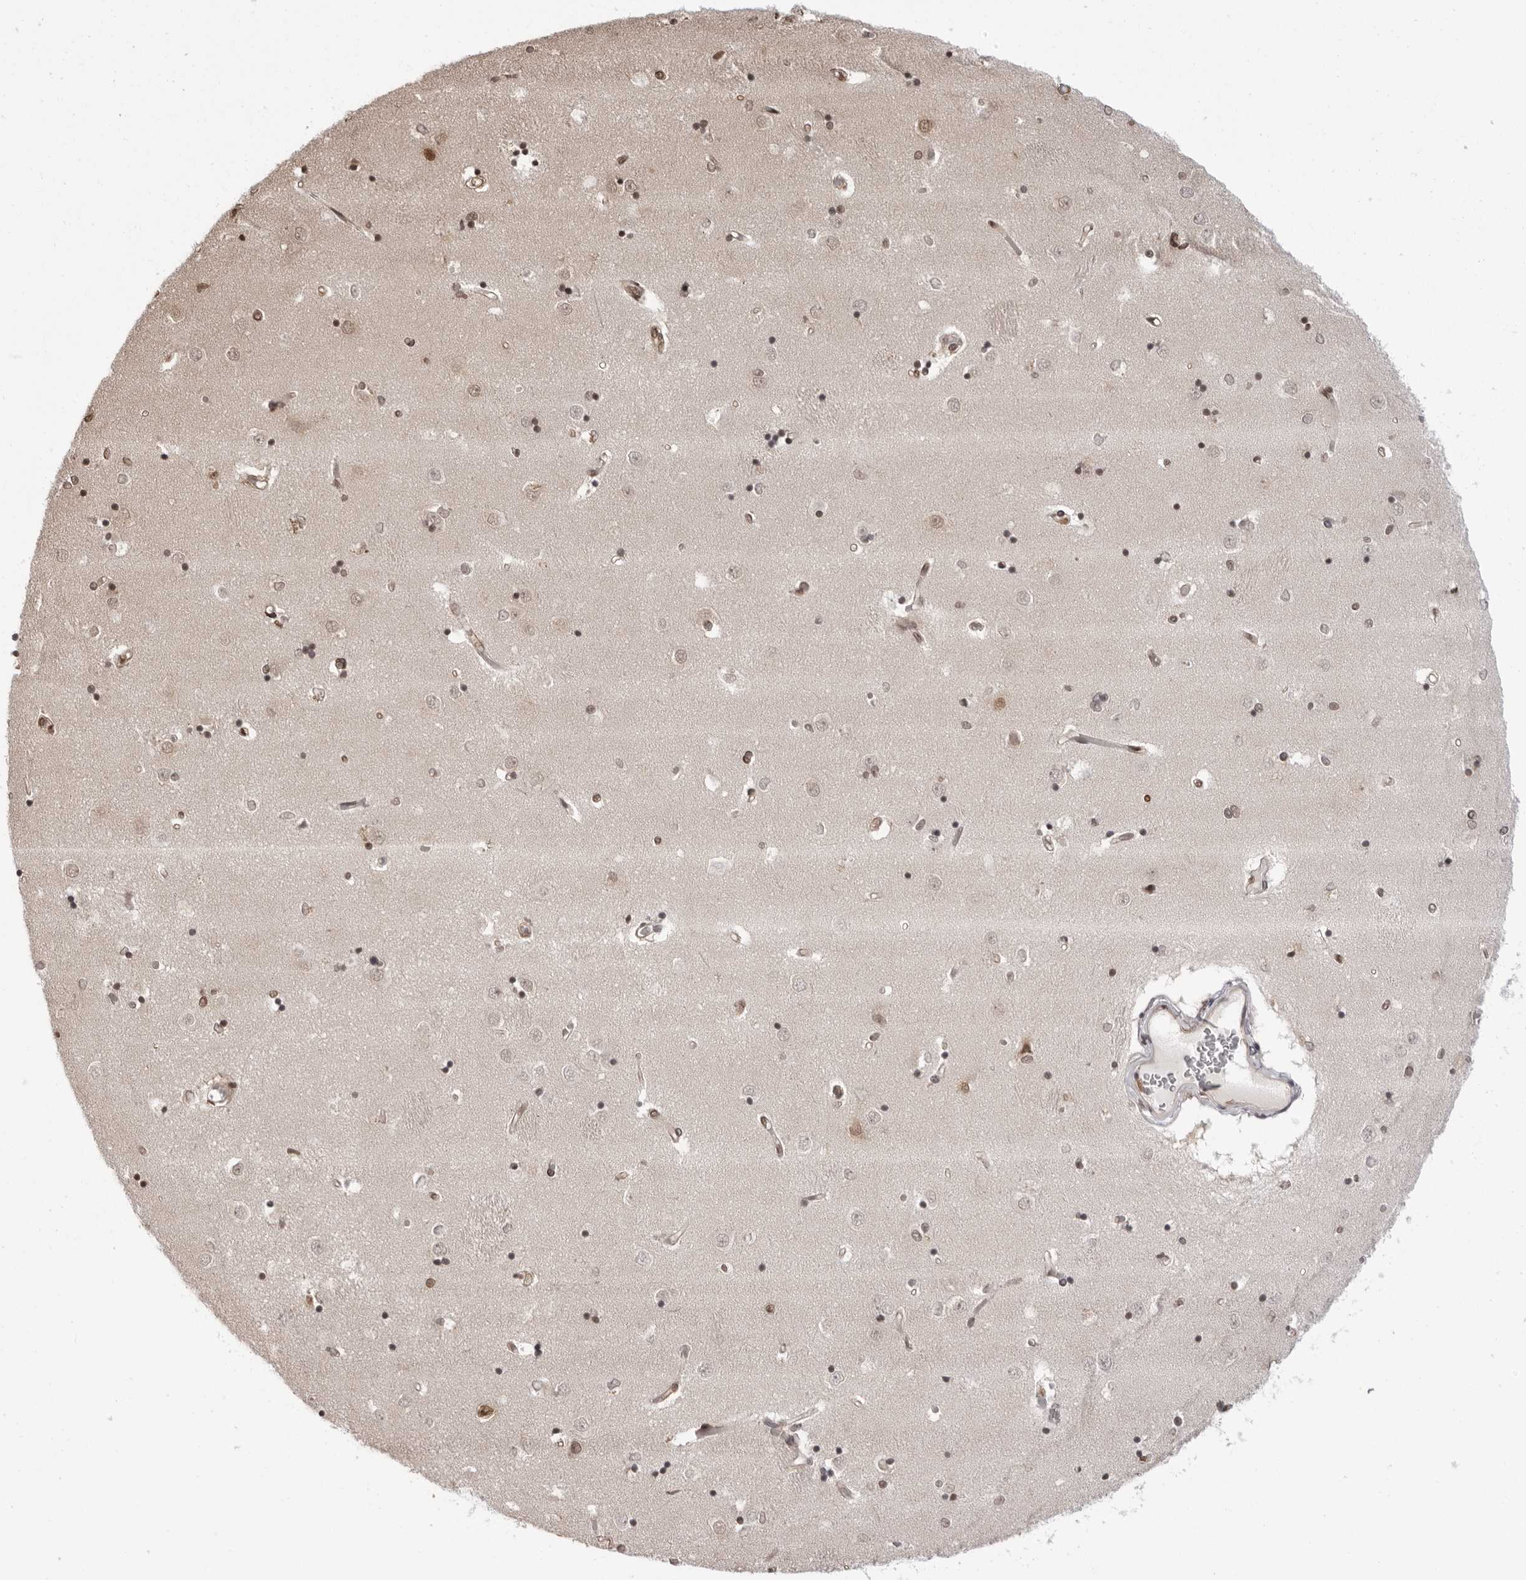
{"staining": {"intensity": "moderate", "quantity": ">75%", "location": "nuclear"}, "tissue": "caudate", "cell_type": "Glial cells", "image_type": "normal", "snomed": [{"axis": "morphology", "description": "Normal tissue, NOS"}, {"axis": "topography", "description": "Lateral ventricle wall"}], "caption": "A brown stain labels moderate nuclear positivity of a protein in glial cells of normal caudate.", "gene": "HSPA4", "patient": {"sex": "male", "age": 45}}